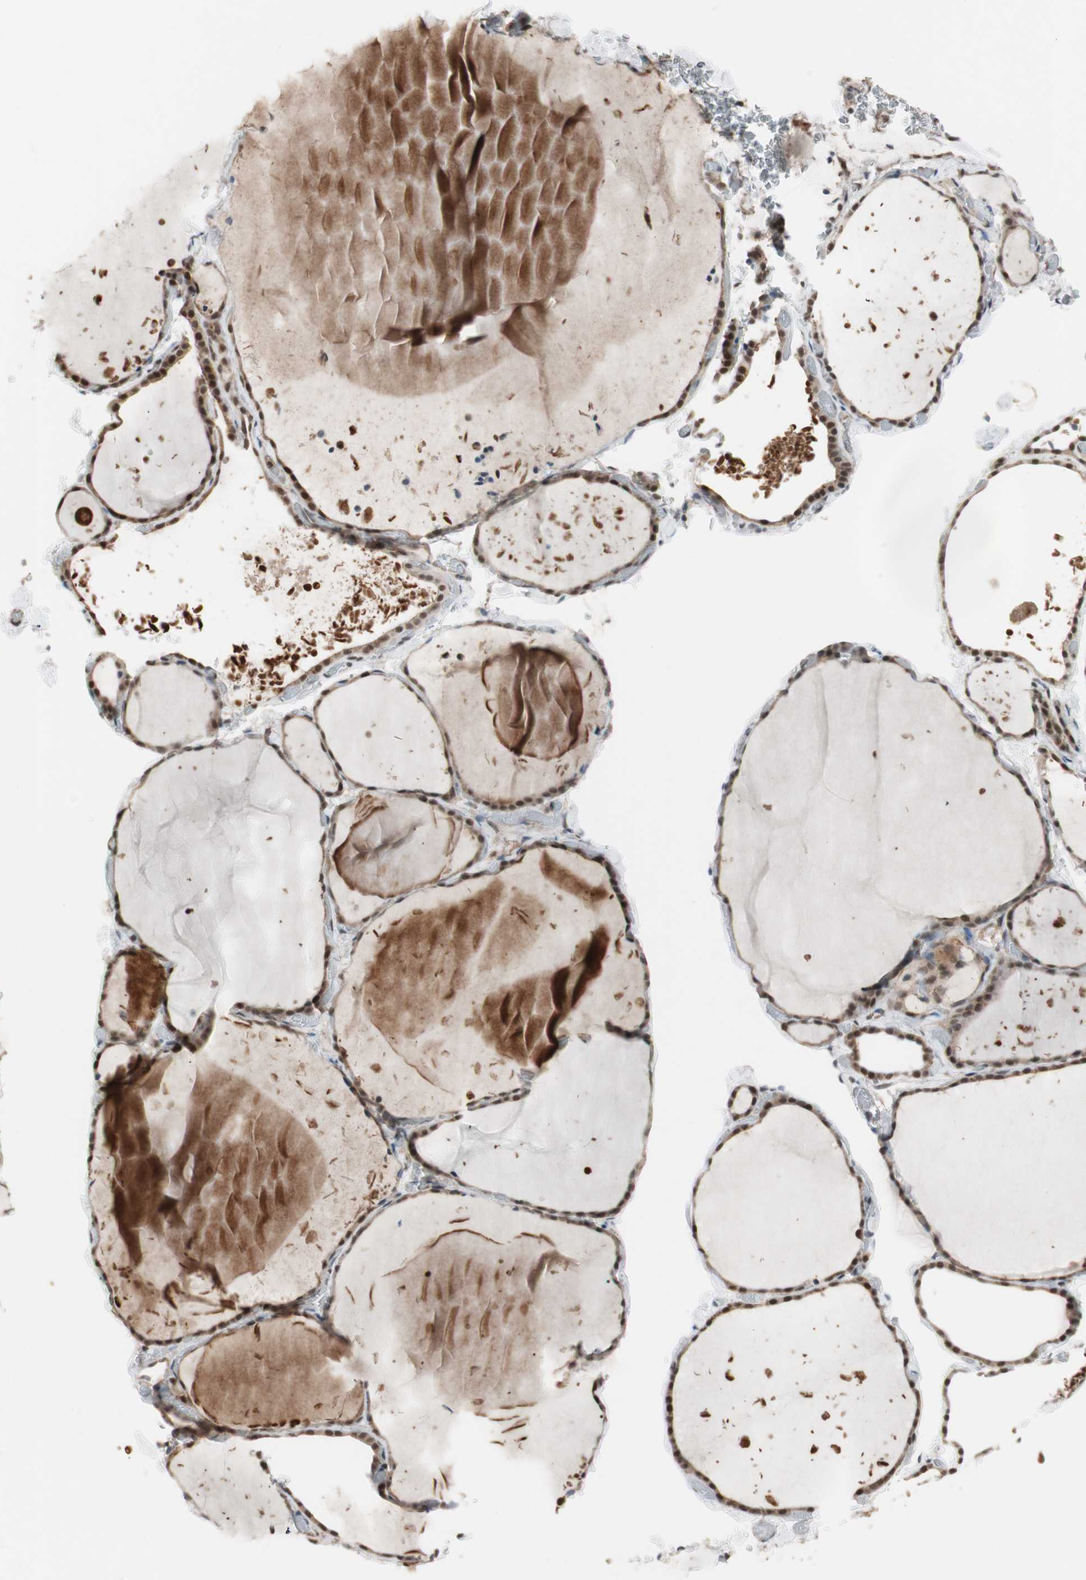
{"staining": {"intensity": "moderate", "quantity": "25%-75%", "location": "nuclear"}, "tissue": "thyroid gland", "cell_type": "Glandular cells", "image_type": "normal", "snomed": [{"axis": "morphology", "description": "Normal tissue, NOS"}, {"axis": "topography", "description": "Thyroid gland"}], "caption": "A high-resolution photomicrograph shows IHC staining of unremarkable thyroid gland, which displays moderate nuclear staining in approximately 25%-75% of glandular cells. Immunohistochemistry stains the protein of interest in brown and the nuclei are stained blue.", "gene": "DRAP1", "patient": {"sex": "female", "age": 22}}